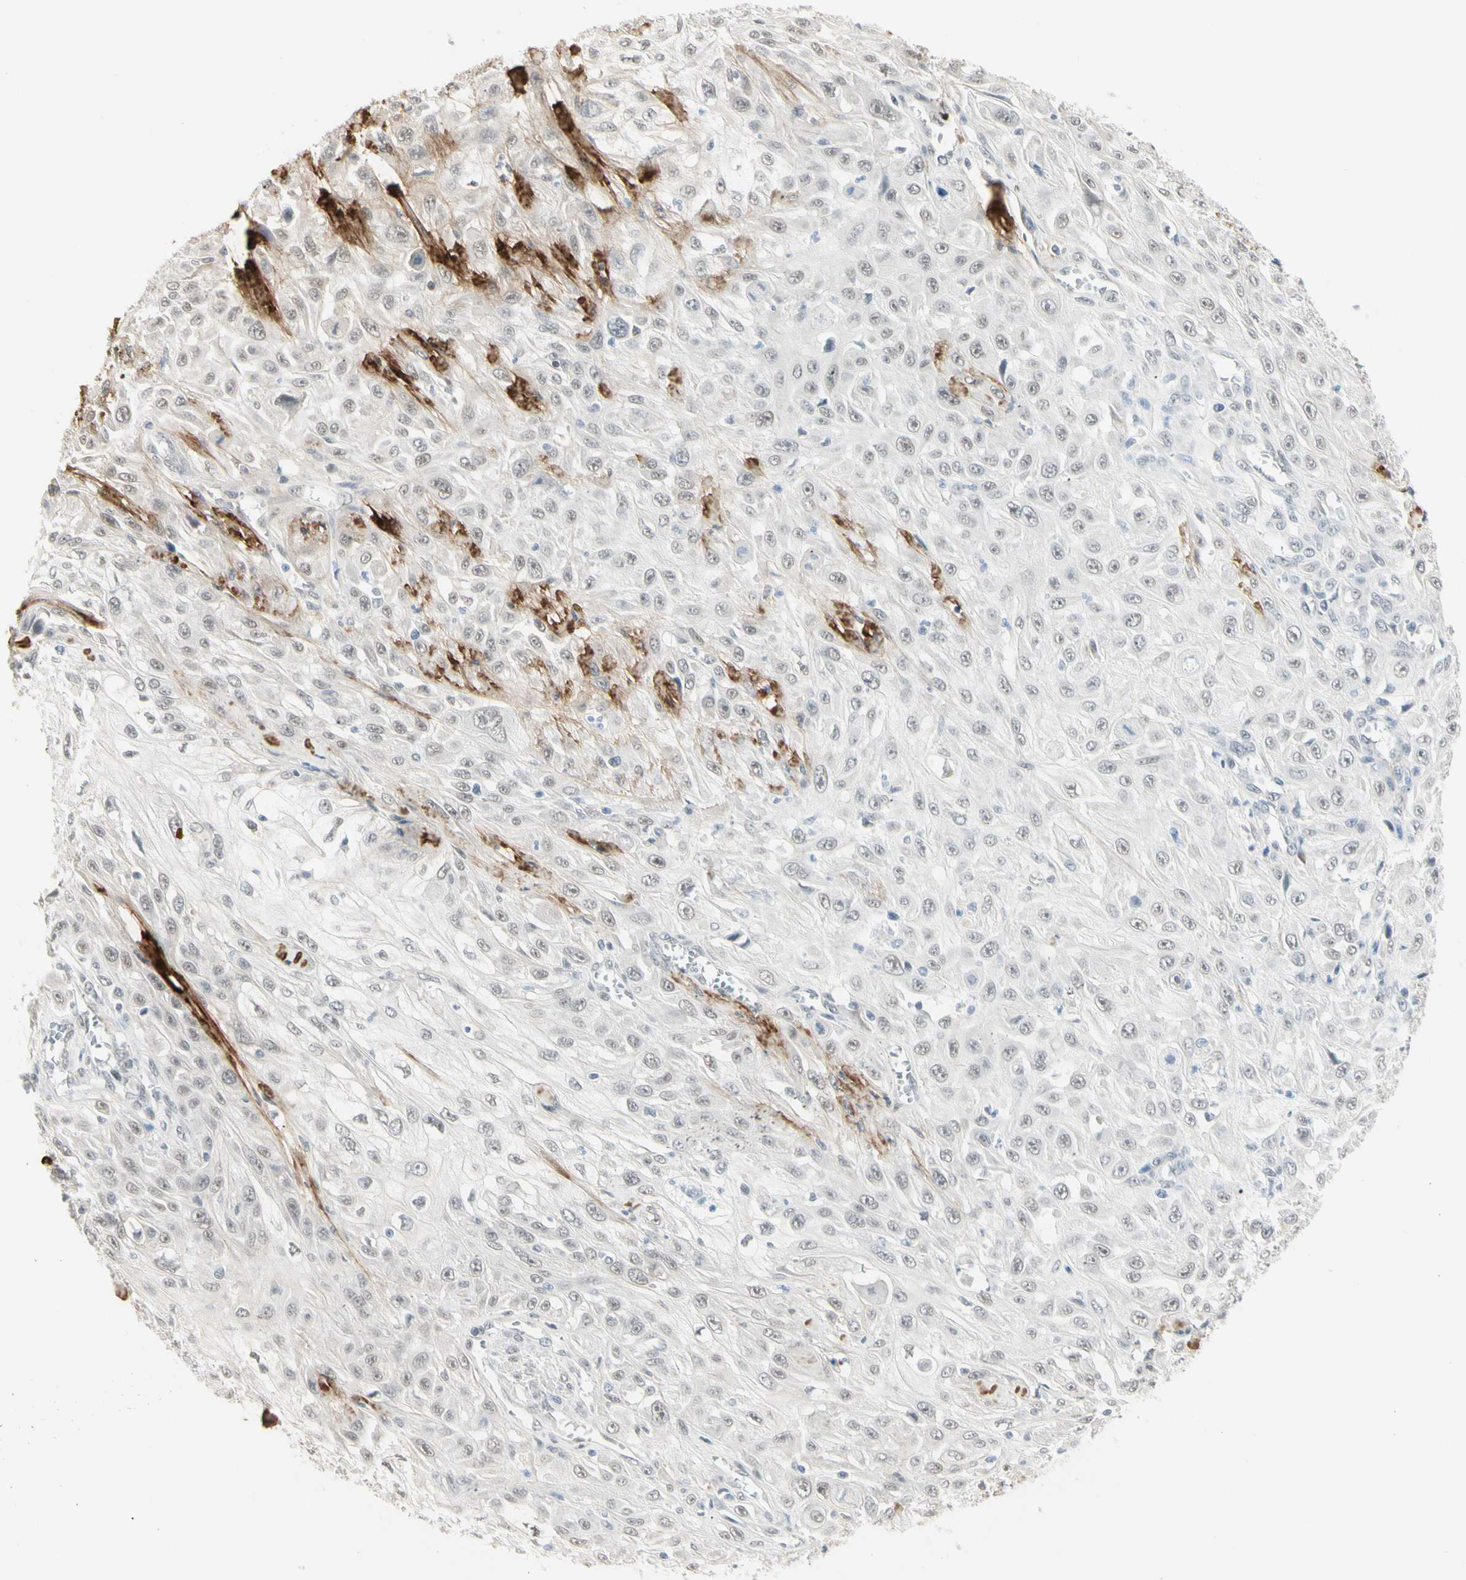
{"staining": {"intensity": "negative", "quantity": "none", "location": "none"}, "tissue": "skin cancer", "cell_type": "Tumor cells", "image_type": "cancer", "snomed": [{"axis": "morphology", "description": "Squamous cell carcinoma, NOS"}, {"axis": "morphology", "description": "Squamous cell carcinoma, metastatic, NOS"}, {"axis": "topography", "description": "Skin"}, {"axis": "topography", "description": "Lymph node"}], "caption": "Photomicrograph shows no significant protein expression in tumor cells of skin cancer.", "gene": "ASPN", "patient": {"sex": "male", "age": 75}}